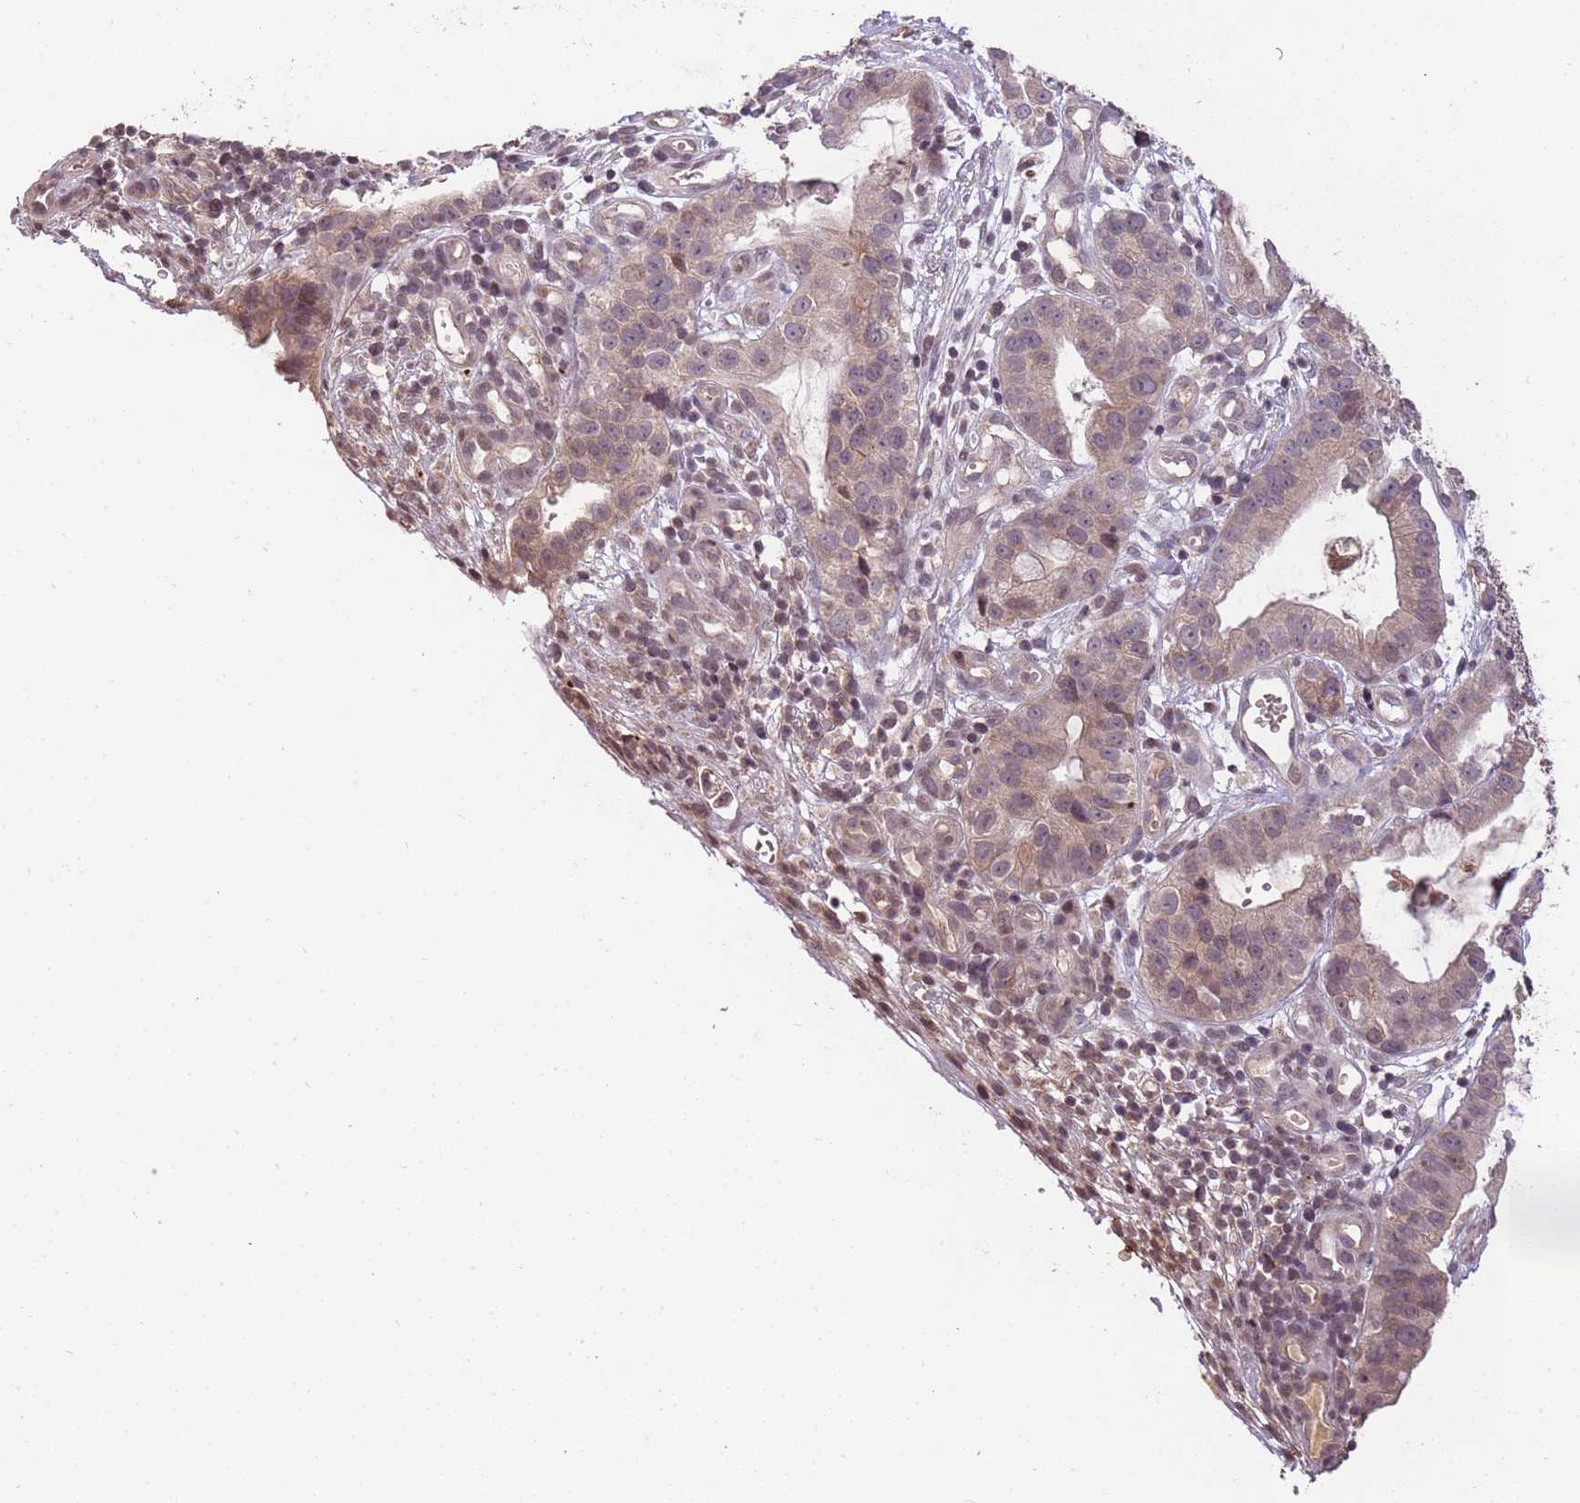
{"staining": {"intensity": "weak", "quantity": "25%-75%", "location": "cytoplasmic/membranous"}, "tissue": "stomach cancer", "cell_type": "Tumor cells", "image_type": "cancer", "snomed": [{"axis": "morphology", "description": "Adenocarcinoma, NOS"}, {"axis": "topography", "description": "Stomach"}], "caption": "A histopathology image of human stomach adenocarcinoma stained for a protein exhibits weak cytoplasmic/membranous brown staining in tumor cells.", "gene": "SAMSN1", "patient": {"sex": "male", "age": 55}}